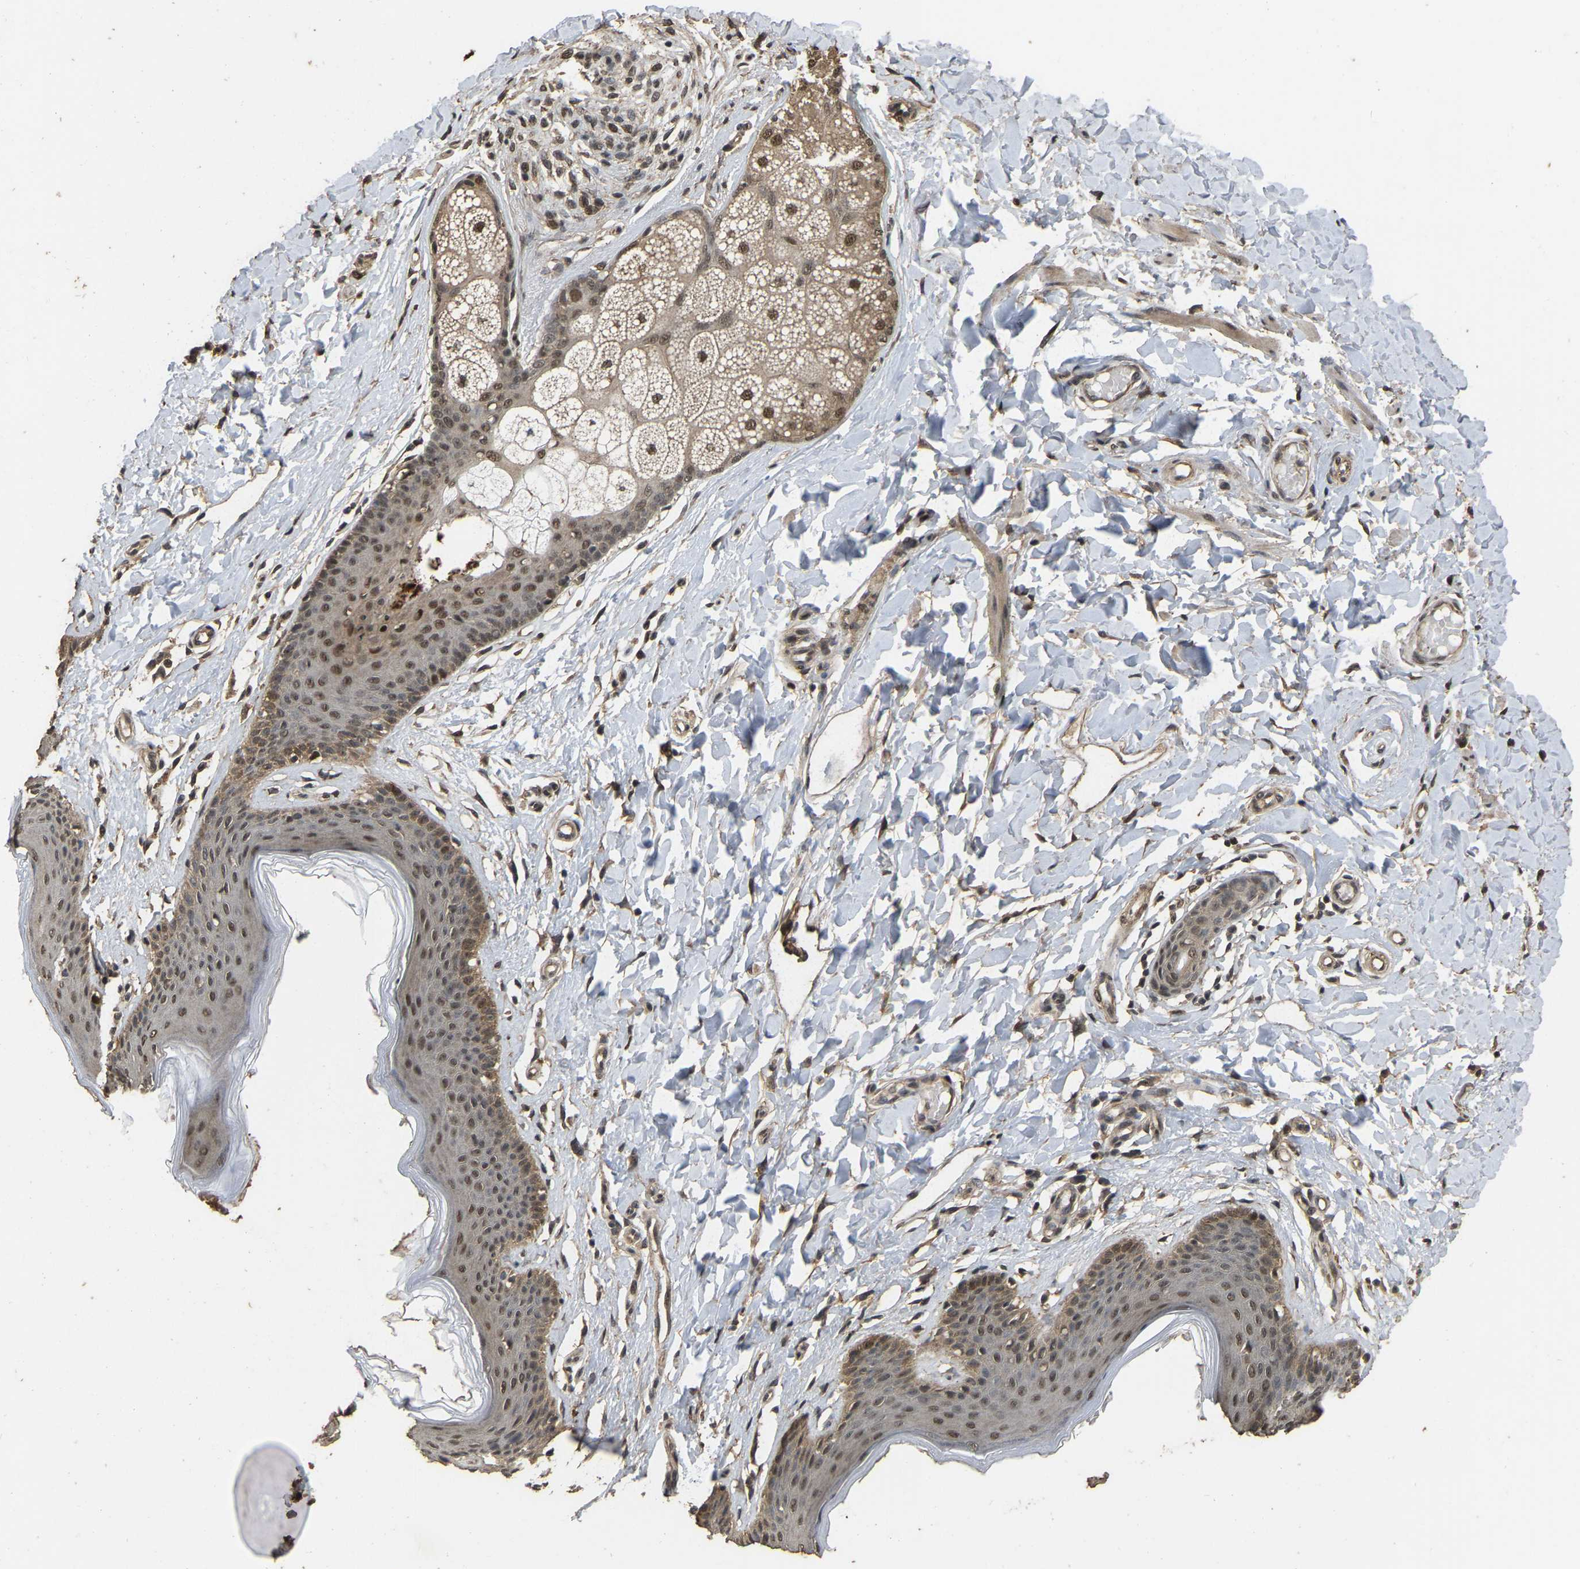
{"staining": {"intensity": "moderate", "quantity": ">75%", "location": "nuclear"}, "tissue": "skin", "cell_type": "Epidermal cells", "image_type": "normal", "snomed": [{"axis": "morphology", "description": "Normal tissue, NOS"}, {"axis": "topography", "description": "Vulva"}], "caption": "Immunohistochemical staining of normal human skin exhibits moderate nuclear protein positivity in approximately >75% of epidermal cells. (IHC, brightfield microscopy, high magnification).", "gene": "ARHGAP23", "patient": {"sex": "female", "age": 66}}